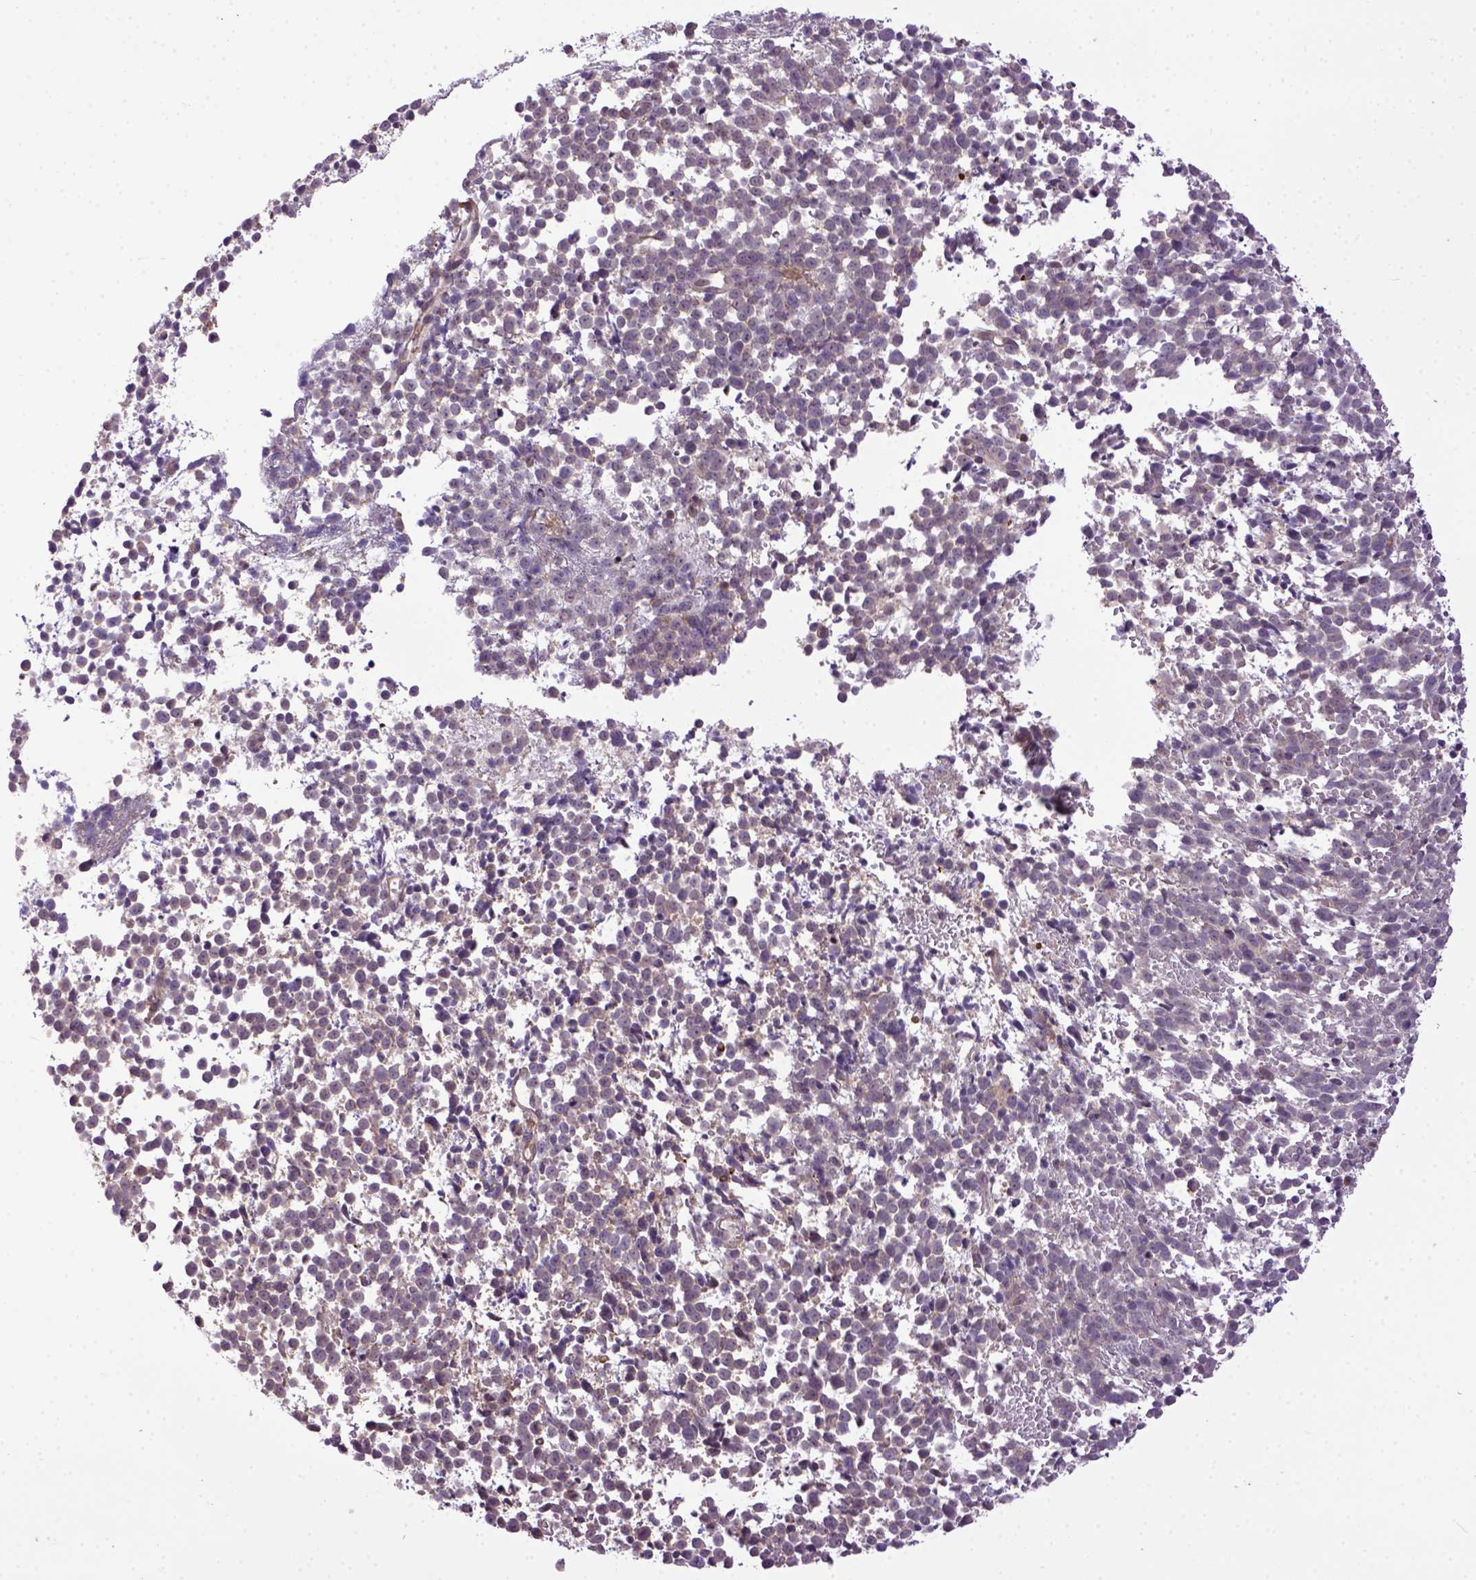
{"staining": {"intensity": "weak", "quantity": "<25%", "location": "cytoplasmic/membranous"}, "tissue": "melanoma", "cell_type": "Tumor cells", "image_type": "cancer", "snomed": [{"axis": "morphology", "description": "Malignant melanoma, NOS"}, {"axis": "topography", "description": "Skin"}], "caption": "Protein analysis of malignant melanoma reveals no significant positivity in tumor cells.", "gene": "CPNE1", "patient": {"sex": "female", "age": 70}}